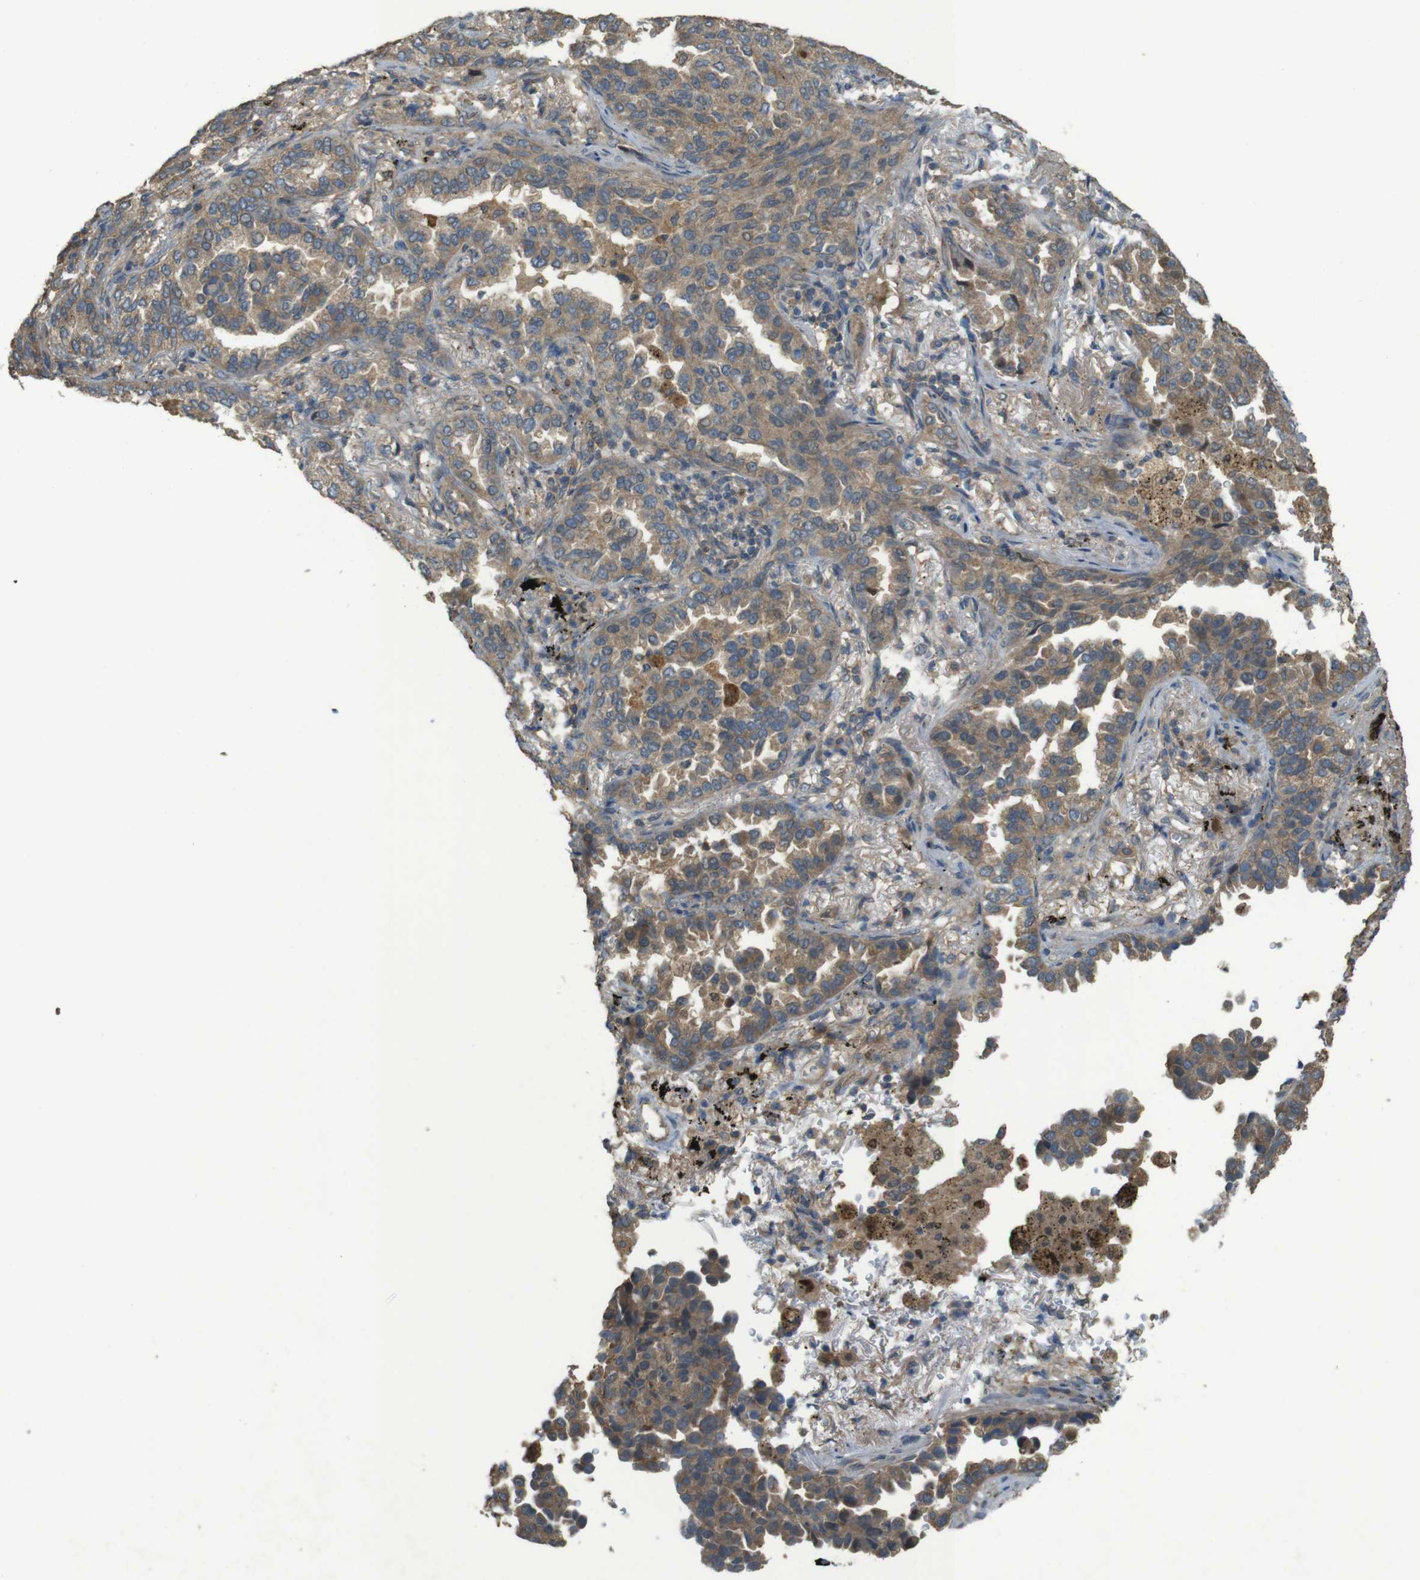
{"staining": {"intensity": "moderate", "quantity": ">75%", "location": "cytoplasmic/membranous"}, "tissue": "lung cancer", "cell_type": "Tumor cells", "image_type": "cancer", "snomed": [{"axis": "morphology", "description": "Normal tissue, NOS"}, {"axis": "morphology", "description": "Adenocarcinoma, NOS"}, {"axis": "topography", "description": "Lung"}], "caption": "A medium amount of moderate cytoplasmic/membranous expression is identified in approximately >75% of tumor cells in lung adenocarcinoma tissue. (brown staining indicates protein expression, while blue staining denotes nuclei).", "gene": "ZDHHC20", "patient": {"sex": "male", "age": 59}}